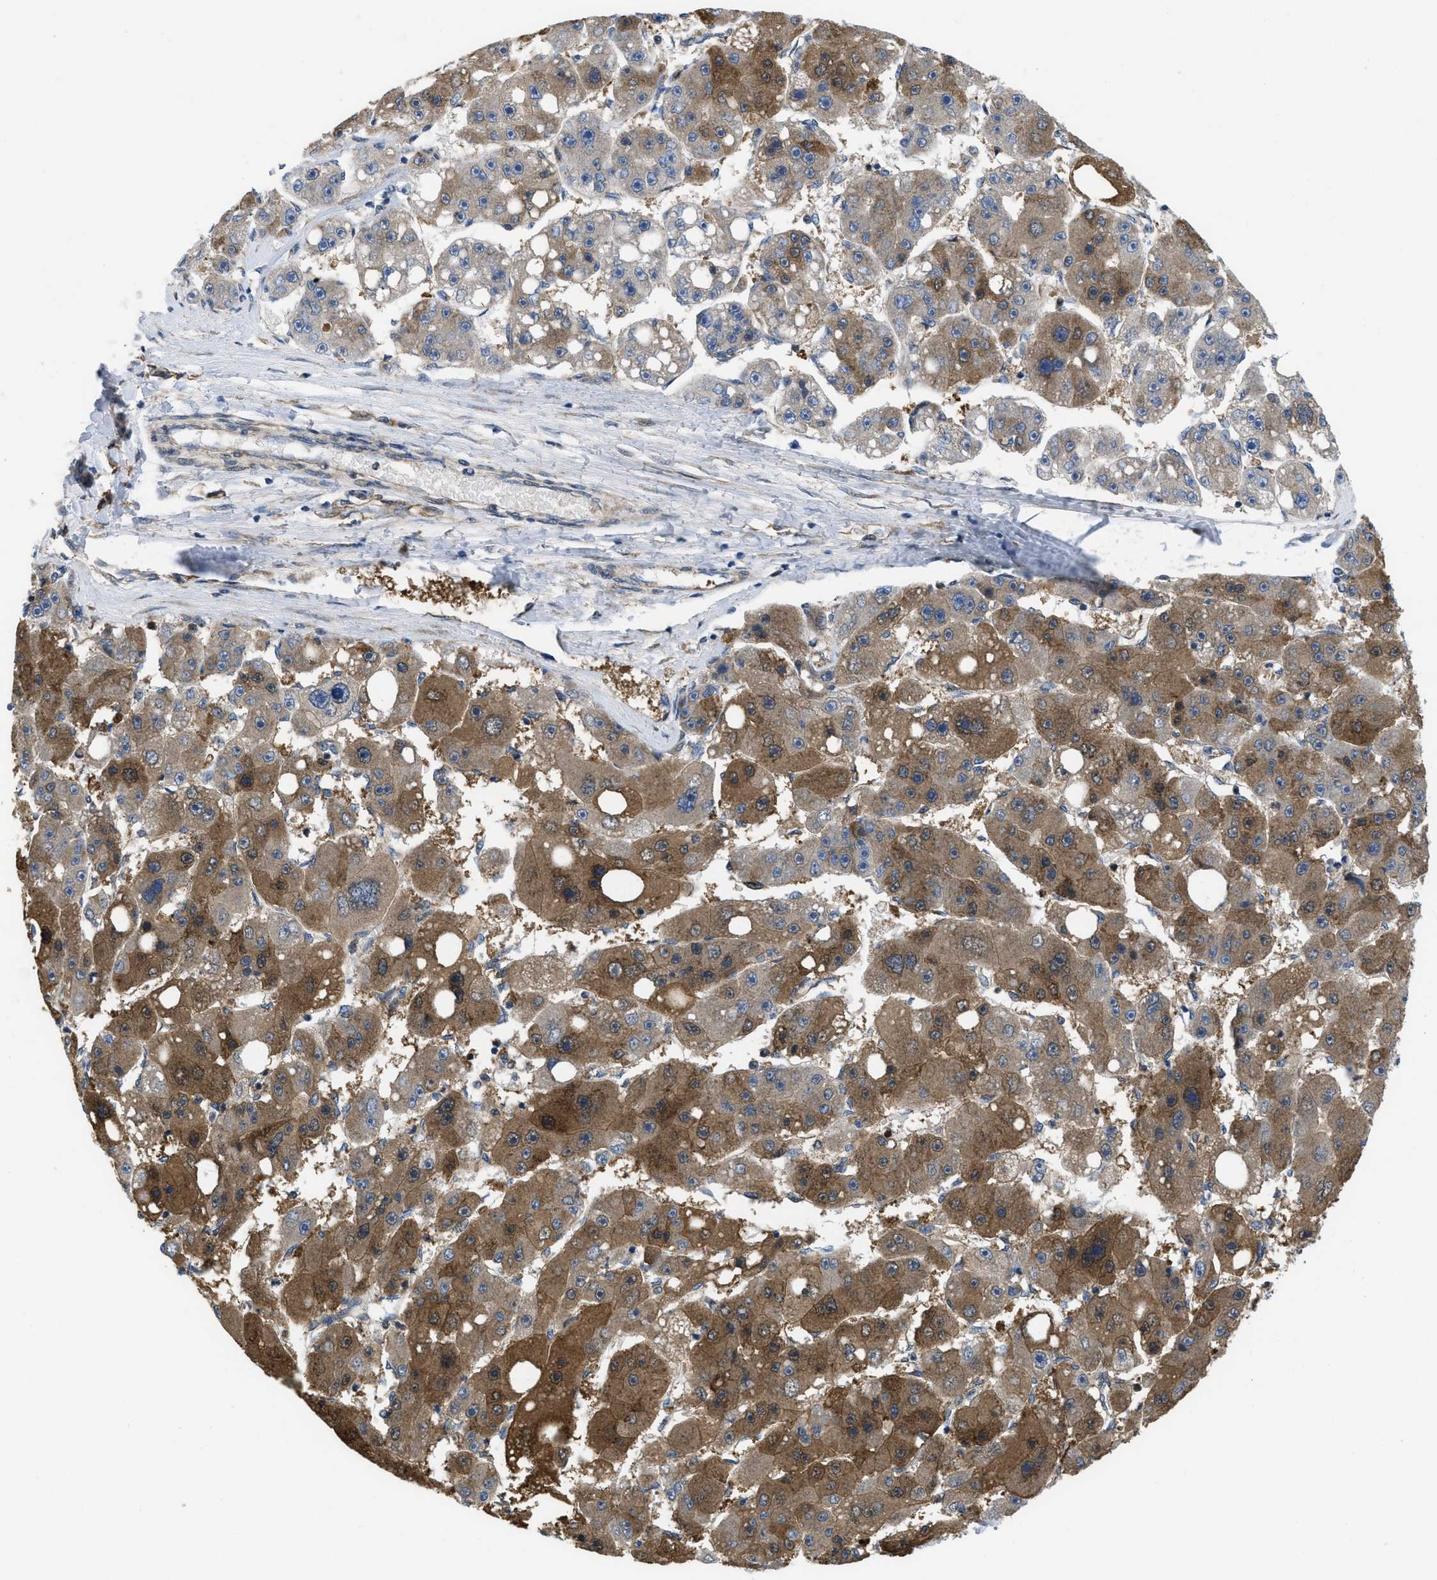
{"staining": {"intensity": "moderate", "quantity": ">75%", "location": "cytoplasmic/membranous"}, "tissue": "liver cancer", "cell_type": "Tumor cells", "image_type": "cancer", "snomed": [{"axis": "morphology", "description": "Carcinoma, Hepatocellular, NOS"}, {"axis": "topography", "description": "Liver"}], "caption": "Immunohistochemistry (IHC) of hepatocellular carcinoma (liver) exhibits medium levels of moderate cytoplasmic/membranous positivity in about >75% of tumor cells. (Brightfield microscopy of DAB IHC at high magnification).", "gene": "PPP2CB", "patient": {"sex": "female", "age": 61}}